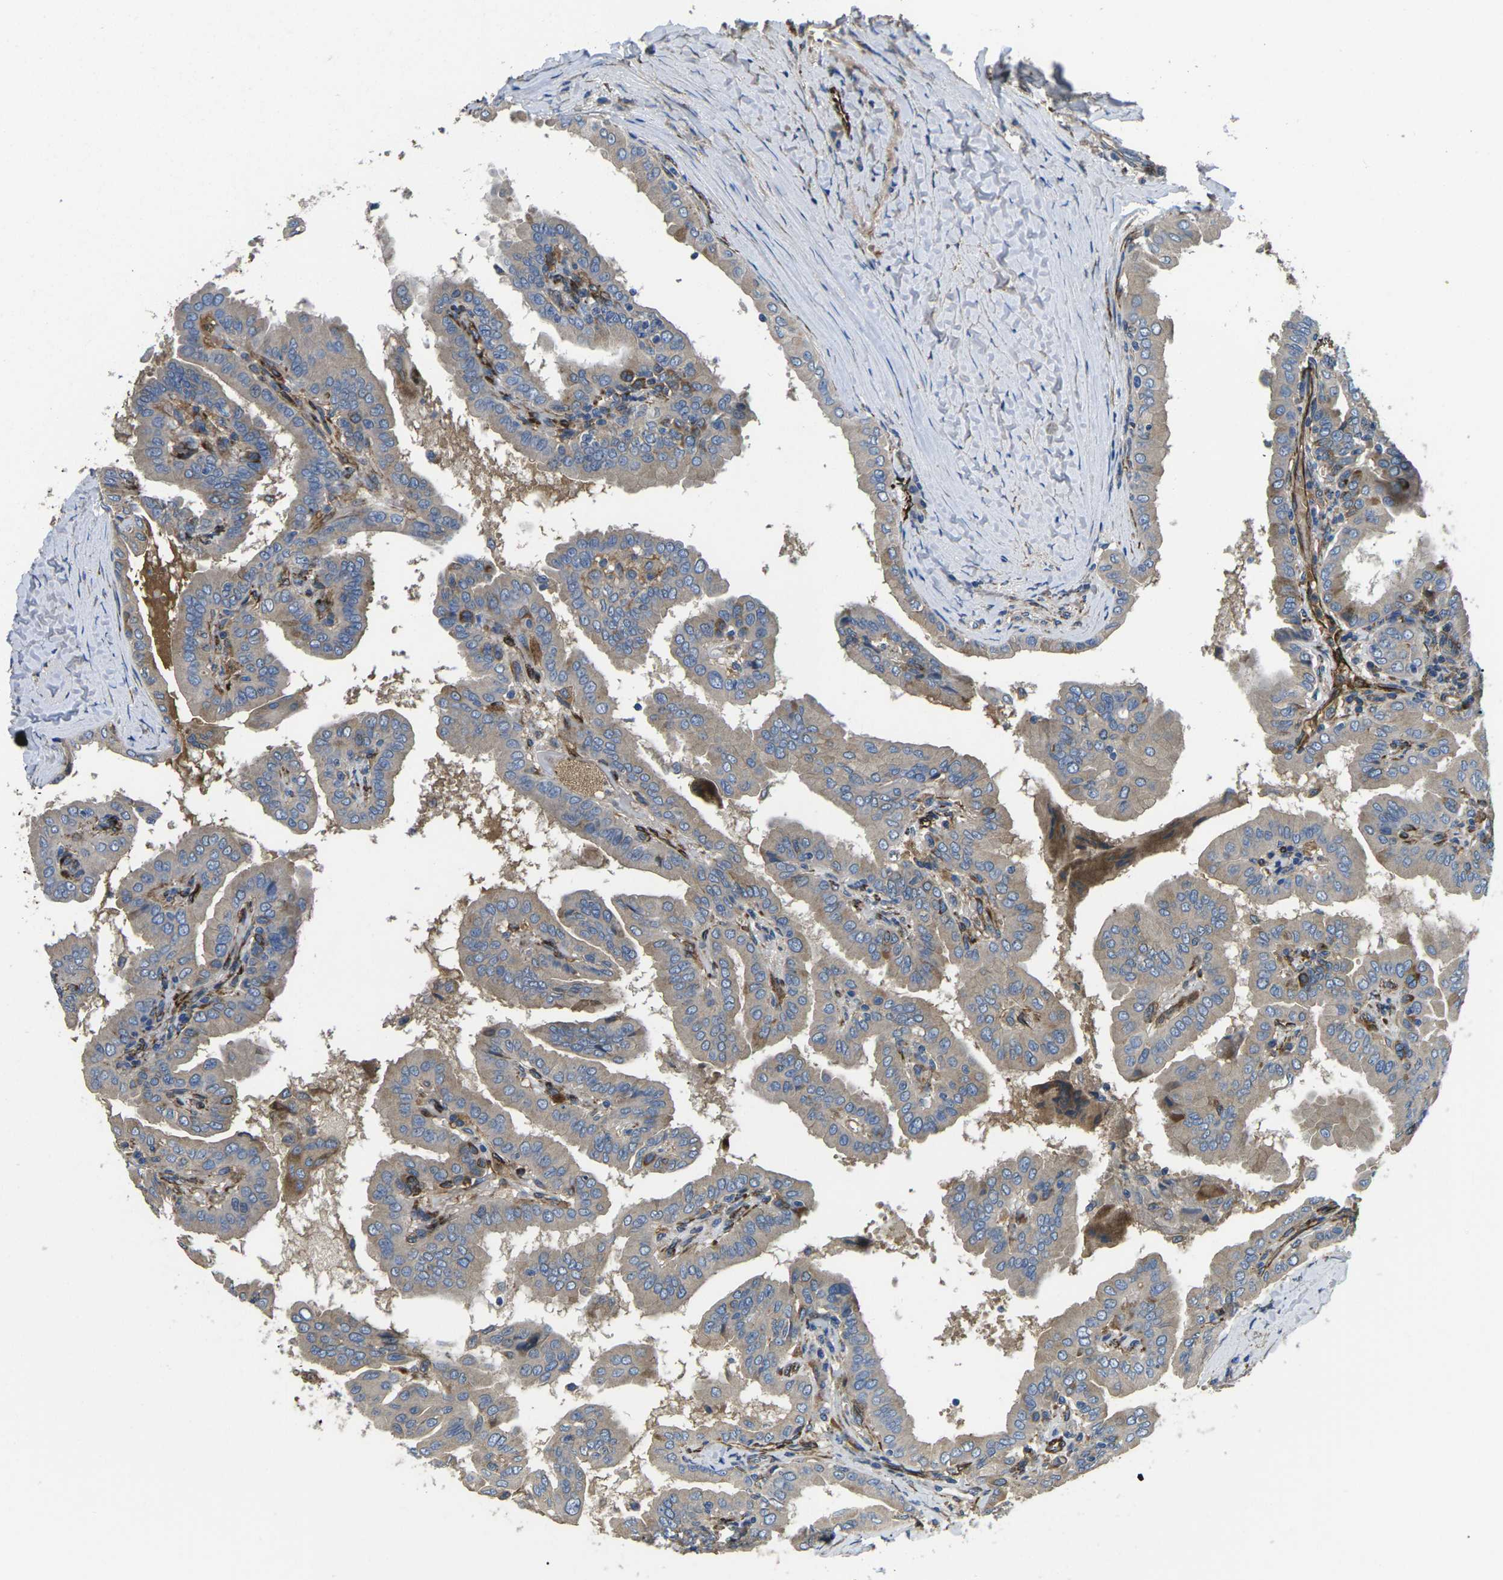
{"staining": {"intensity": "negative", "quantity": "none", "location": "none"}, "tissue": "thyroid cancer", "cell_type": "Tumor cells", "image_type": "cancer", "snomed": [{"axis": "morphology", "description": "Papillary adenocarcinoma, NOS"}, {"axis": "topography", "description": "Thyroid gland"}], "caption": "Thyroid cancer (papillary adenocarcinoma) was stained to show a protein in brown. There is no significant expression in tumor cells.", "gene": "PDZD8", "patient": {"sex": "male", "age": 33}}